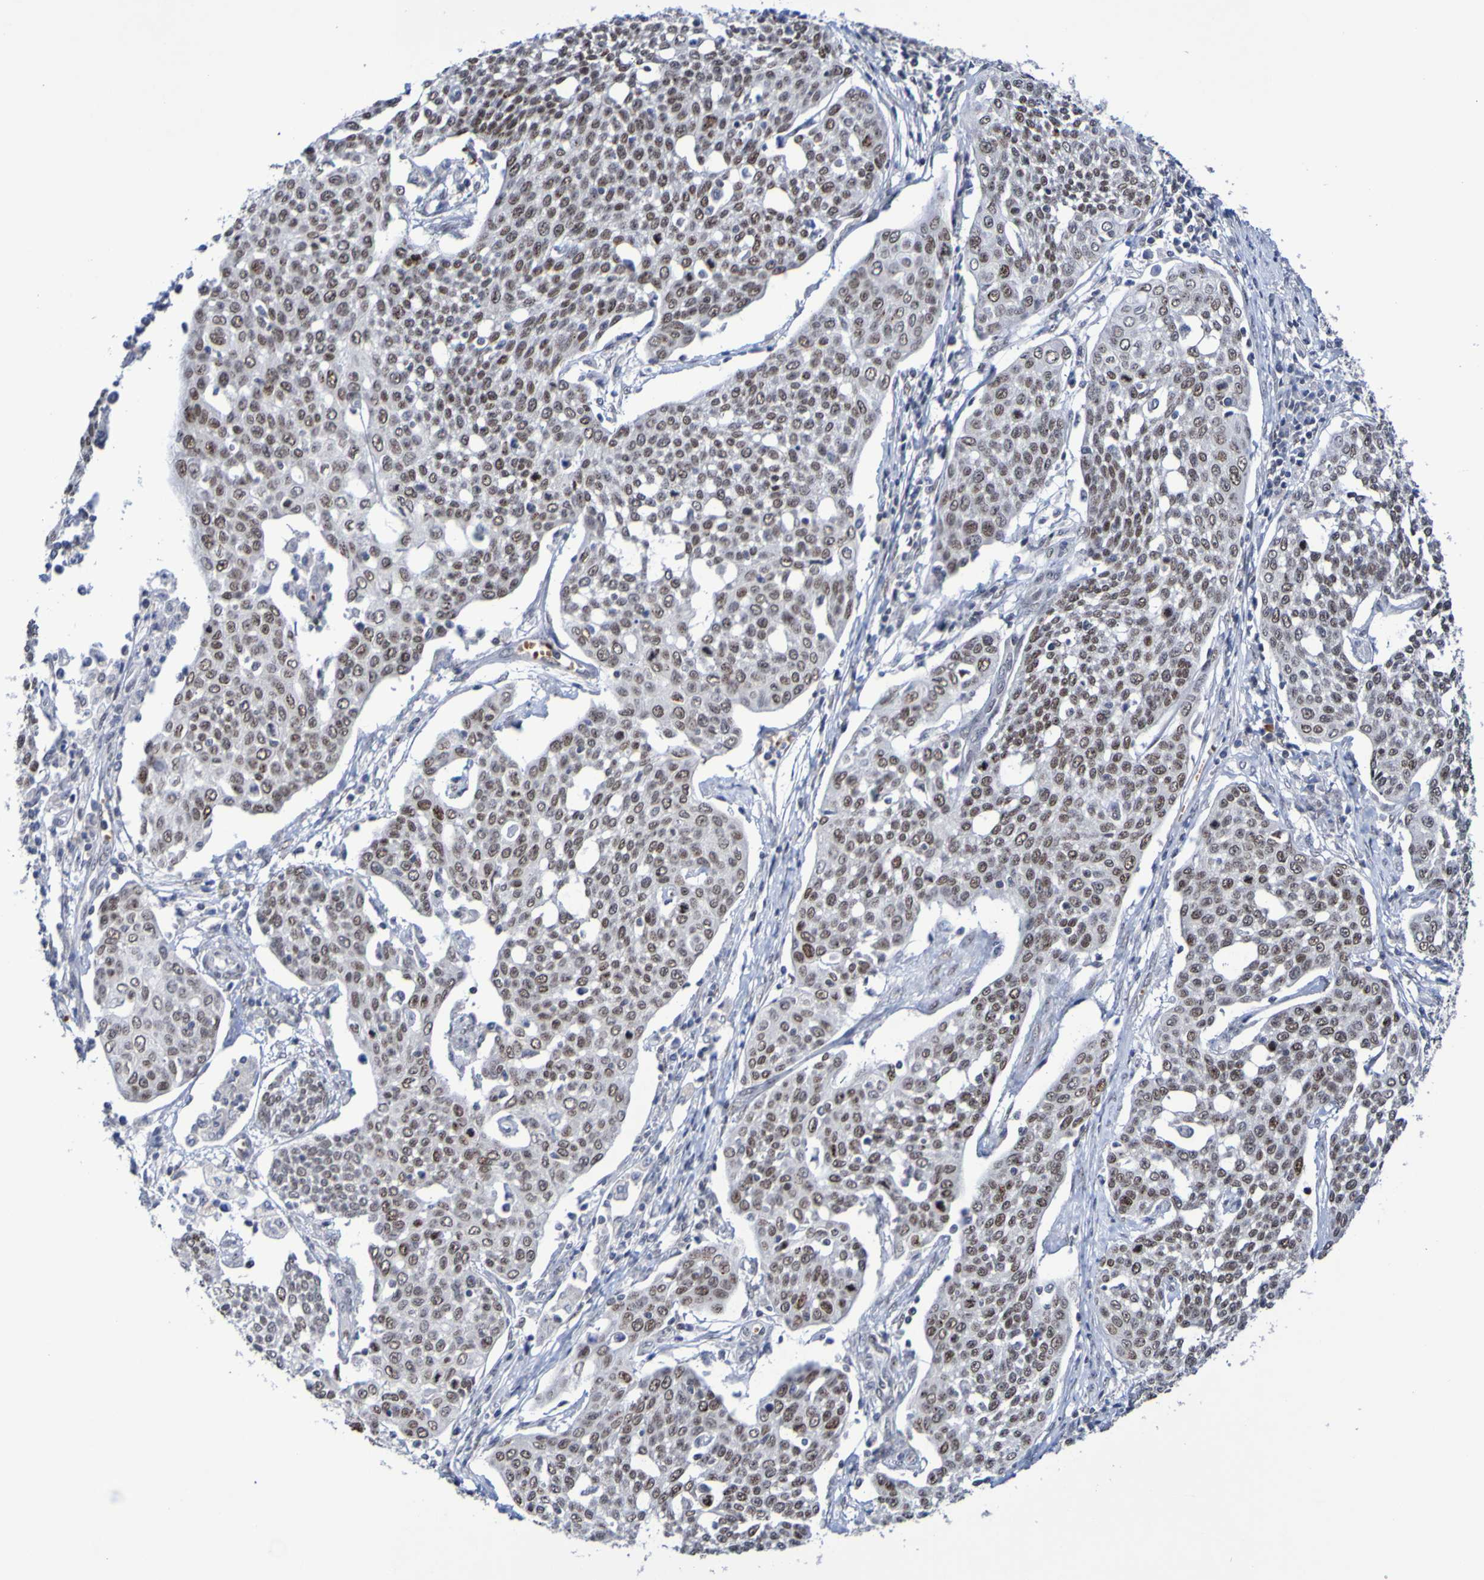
{"staining": {"intensity": "moderate", "quantity": ">75%", "location": "nuclear"}, "tissue": "cervical cancer", "cell_type": "Tumor cells", "image_type": "cancer", "snomed": [{"axis": "morphology", "description": "Squamous cell carcinoma, NOS"}, {"axis": "topography", "description": "Cervix"}], "caption": "The image shows a brown stain indicating the presence of a protein in the nuclear of tumor cells in cervical squamous cell carcinoma.", "gene": "PCGF1", "patient": {"sex": "female", "age": 34}}